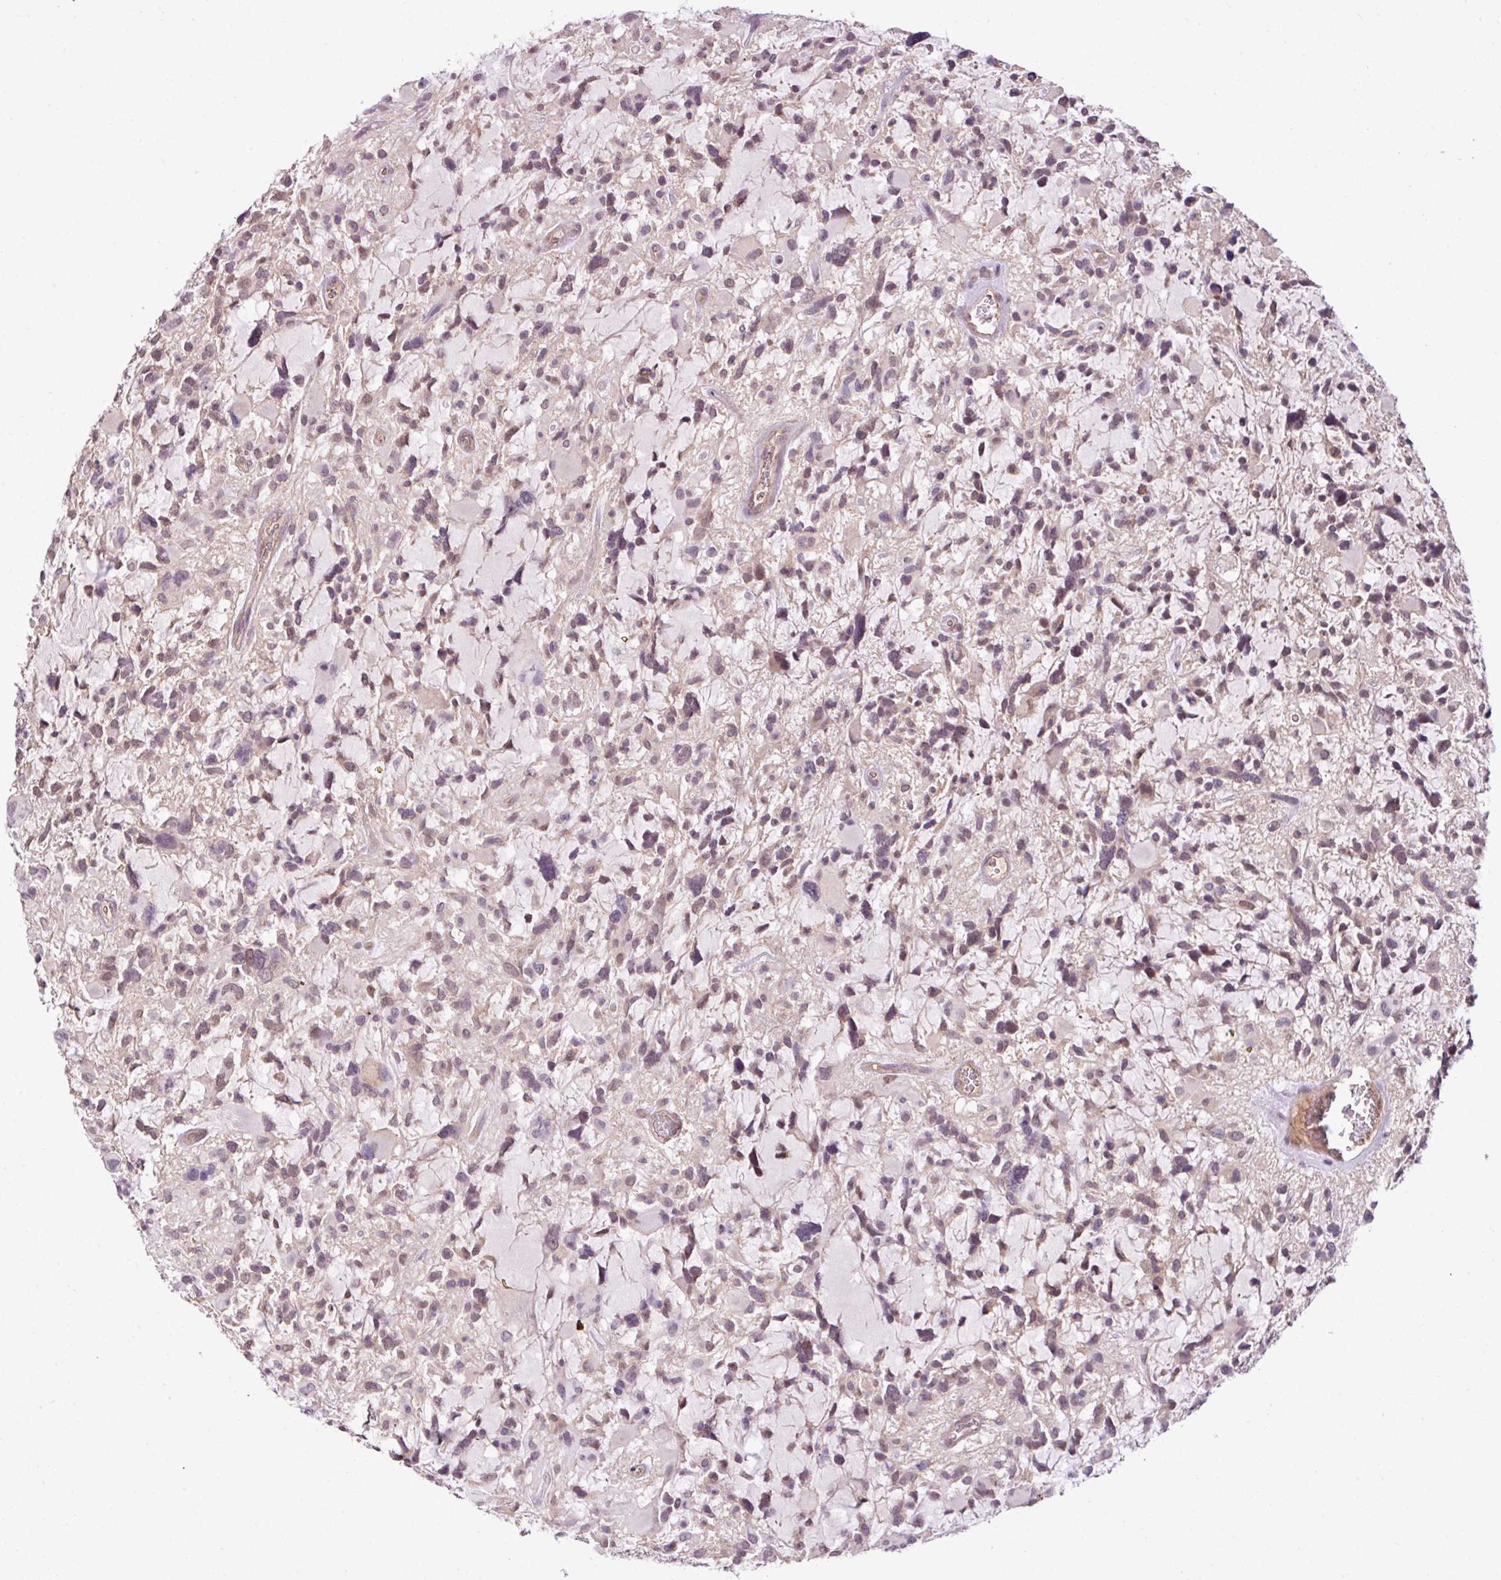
{"staining": {"intensity": "weak", "quantity": "25%-75%", "location": "nuclear"}, "tissue": "glioma", "cell_type": "Tumor cells", "image_type": "cancer", "snomed": [{"axis": "morphology", "description": "Glioma, malignant, High grade"}, {"axis": "topography", "description": "Brain"}], "caption": "Glioma was stained to show a protein in brown. There is low levels of weak nuclear staining in approximately 25%-75% of tumor cells. (DAB (3,3'-diaminobenzidine) IHC, brown staining for protein, blue staining for nuclei).", "gene": "DNAAF4", "patient": {"sex": "female", "age": 11}}